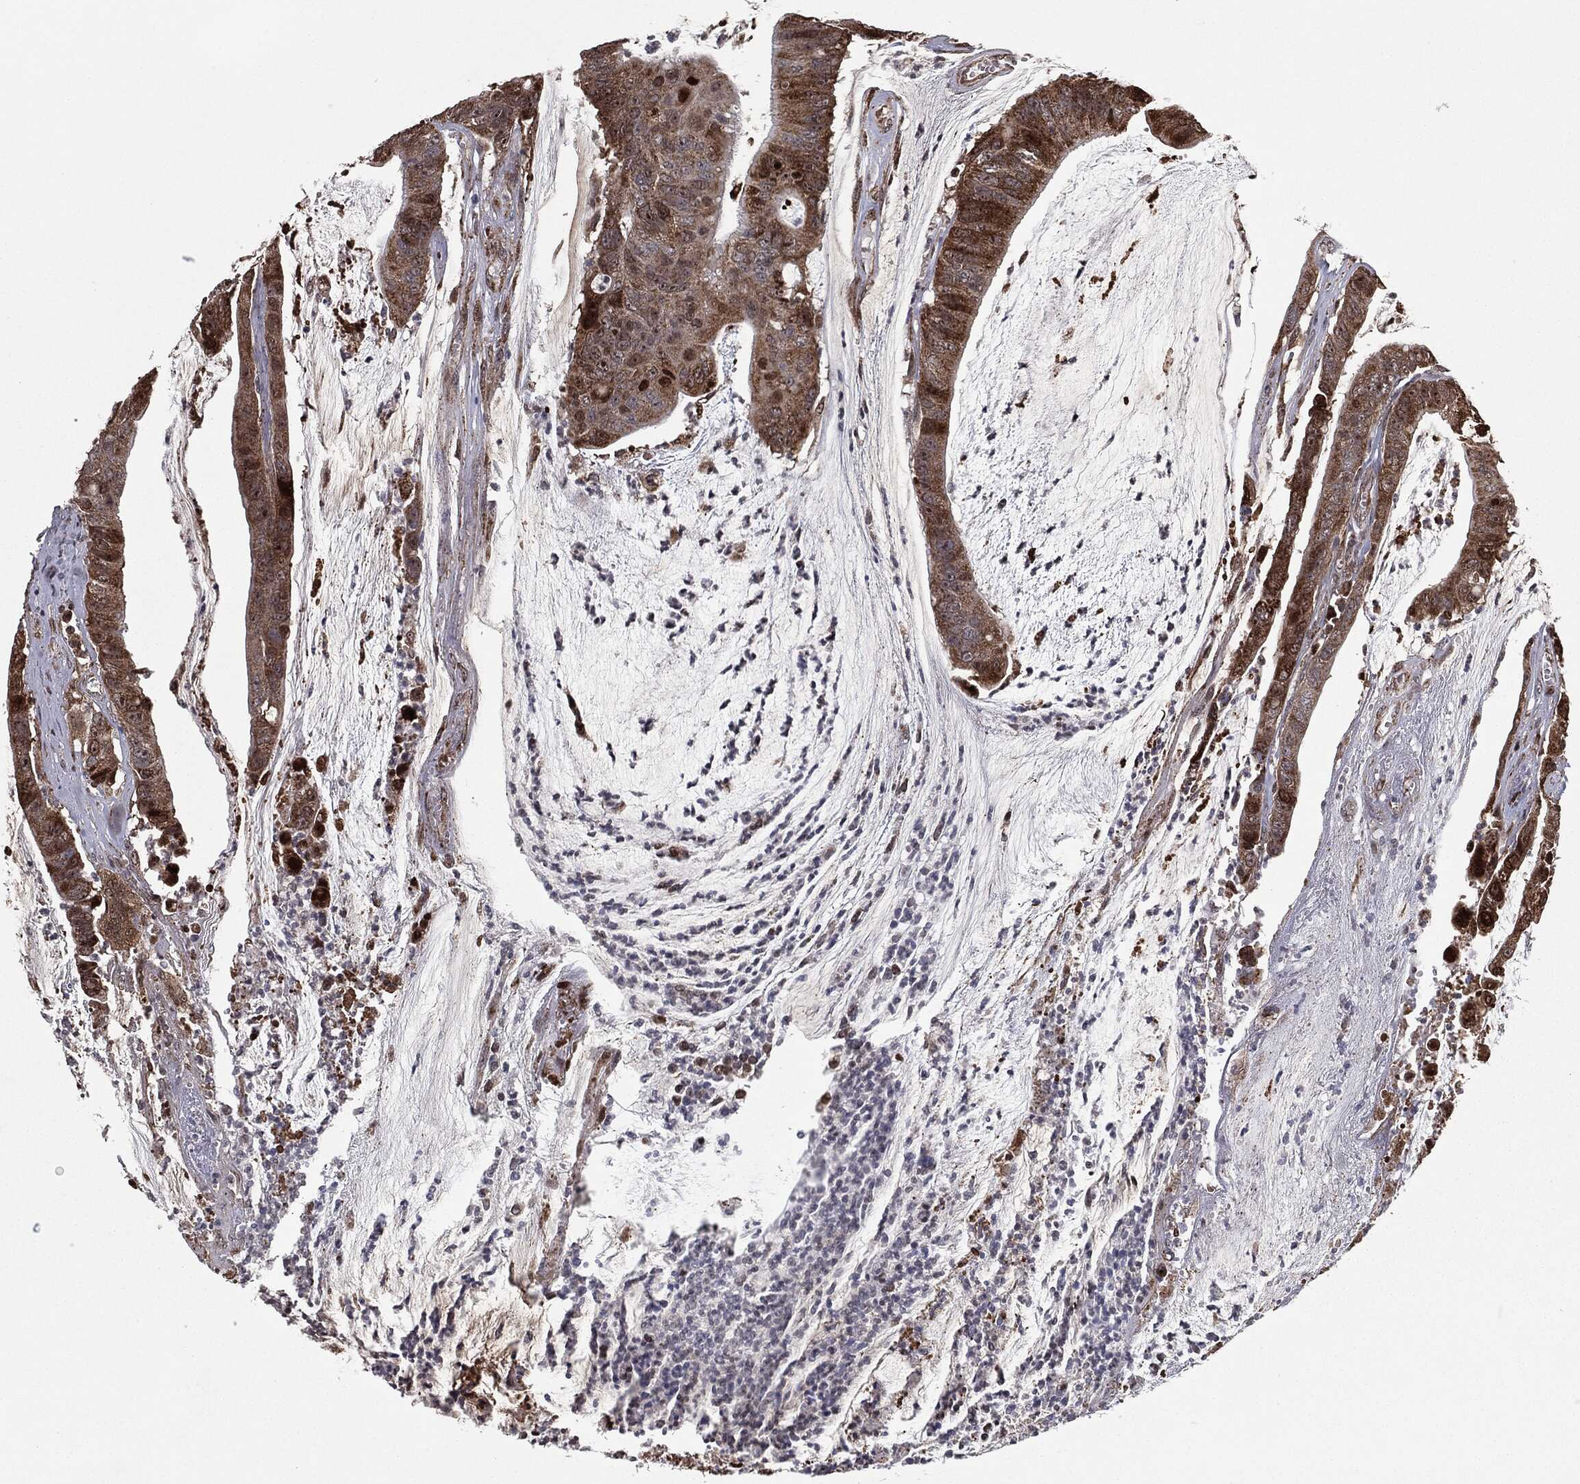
{"staining": {"intensity": "strong", "quantity": ">75%", "location": "cytoplasmic/membranous"}, "tissue": "colorectal cancer", "cell_type": "Tumor cells", "image_type": "cancer", "snomed": [{"axis": "morphology", "description": "Adenocarcinoma, NOS"}, {"axis": "topography", "description": "Colon"}], "caption": "A brown stain highlights strong cytoplasmic/membranous positivity of a protein in colorectal cancer (adenocarcinoma) tumor cells.", "gene": "CHCHD2", "patient": {"sex": "female", "age": 69}}